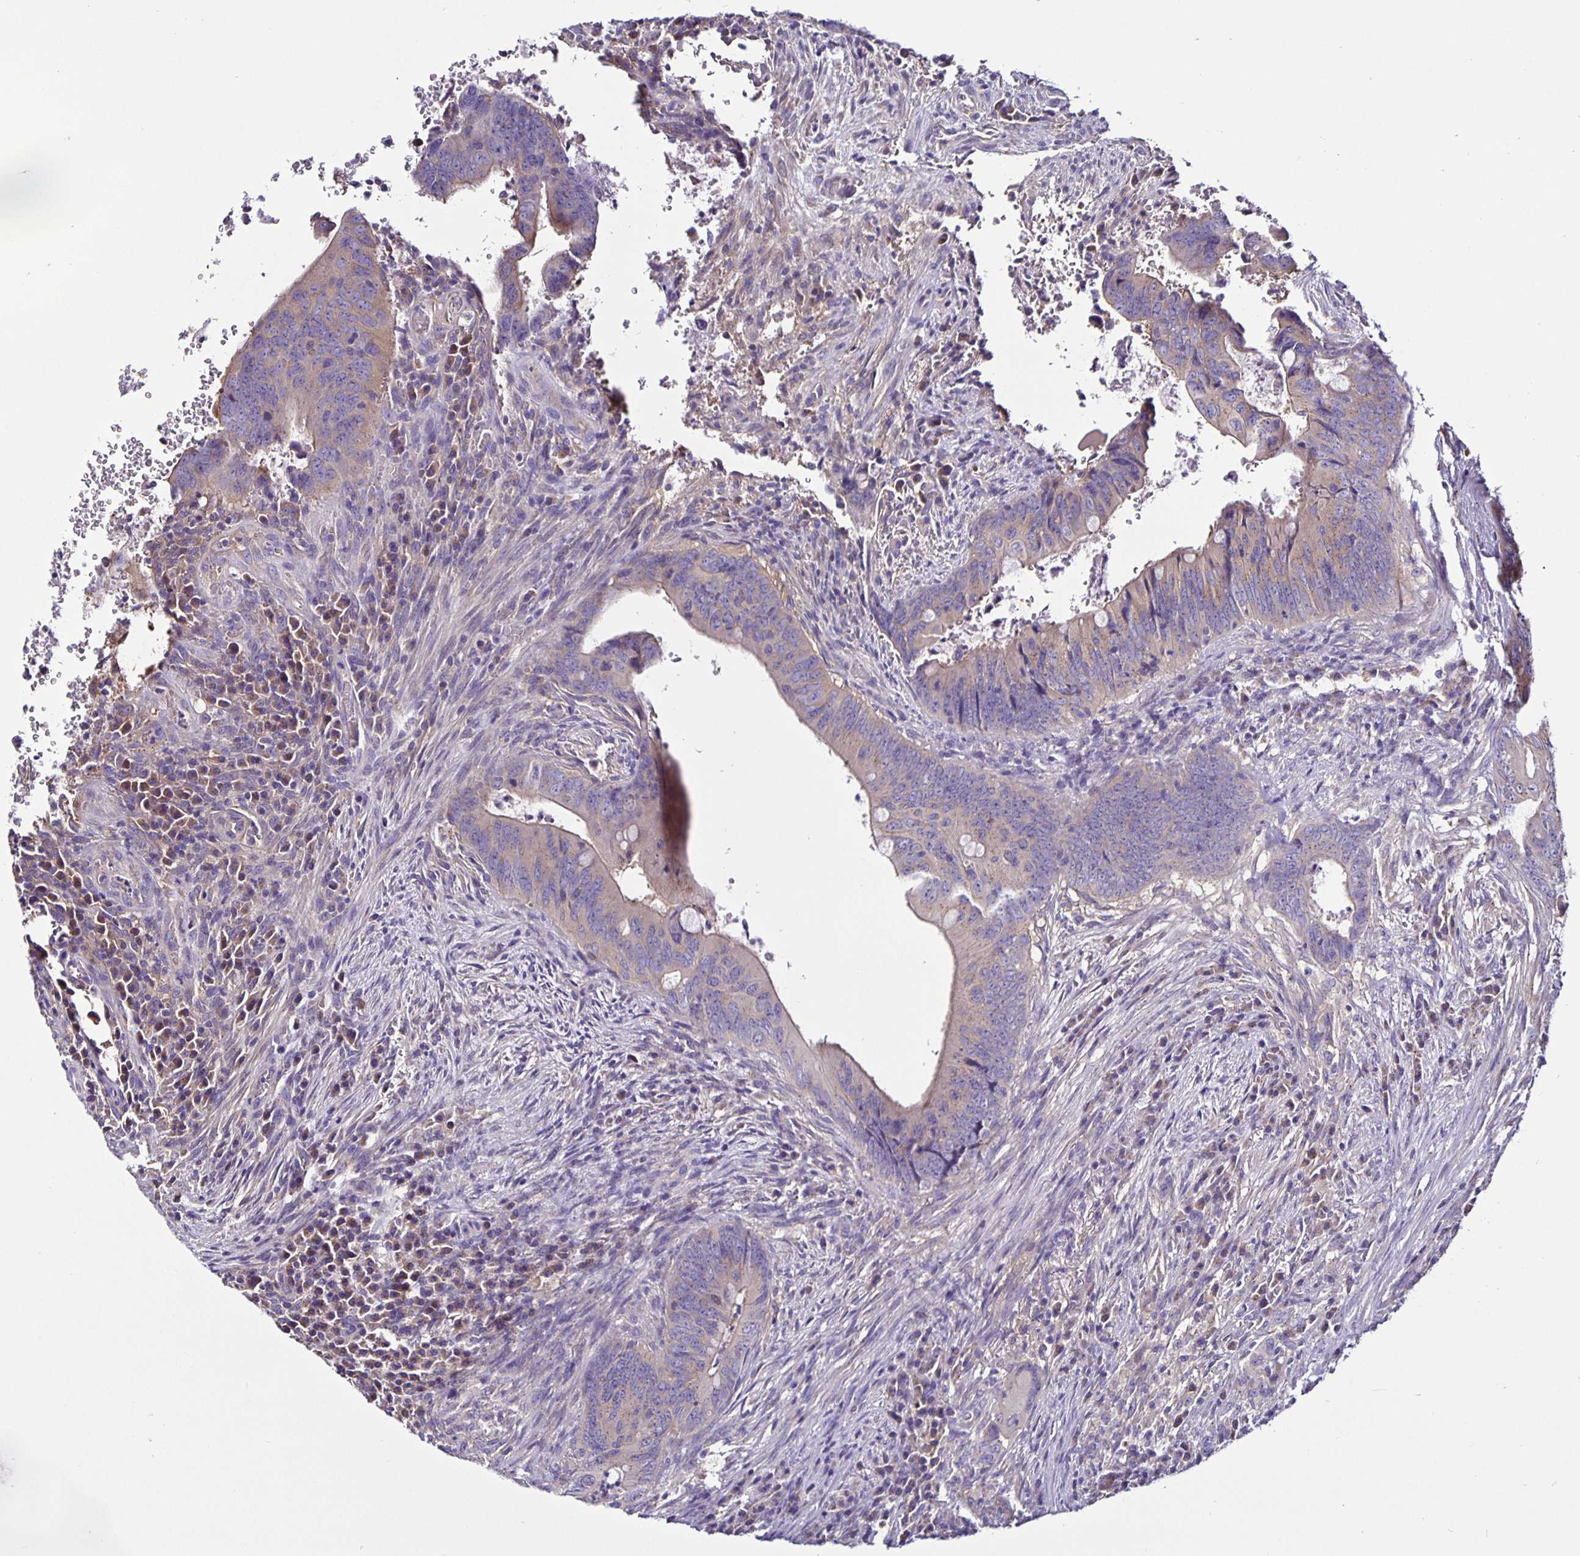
{"staining": {"intensity": "negative", "quantity": "none", "location": "none"}, "tissue": "colorectal cancer", "cell_type": "Tumor cells", "image_type": "cancer", "snomed": [{"axis": "morphology", "description": "Adenocarcinoma, NOS"}, {"axis": "topography", "description": "Colon"}], "caption": "The immunohistochemistry photomicrograph has no significant positivity in tumor cells of colorectal adenocarcinoma tissue.", "gene": "SNX5", "patient": {"sex": "female", "age": 74}}